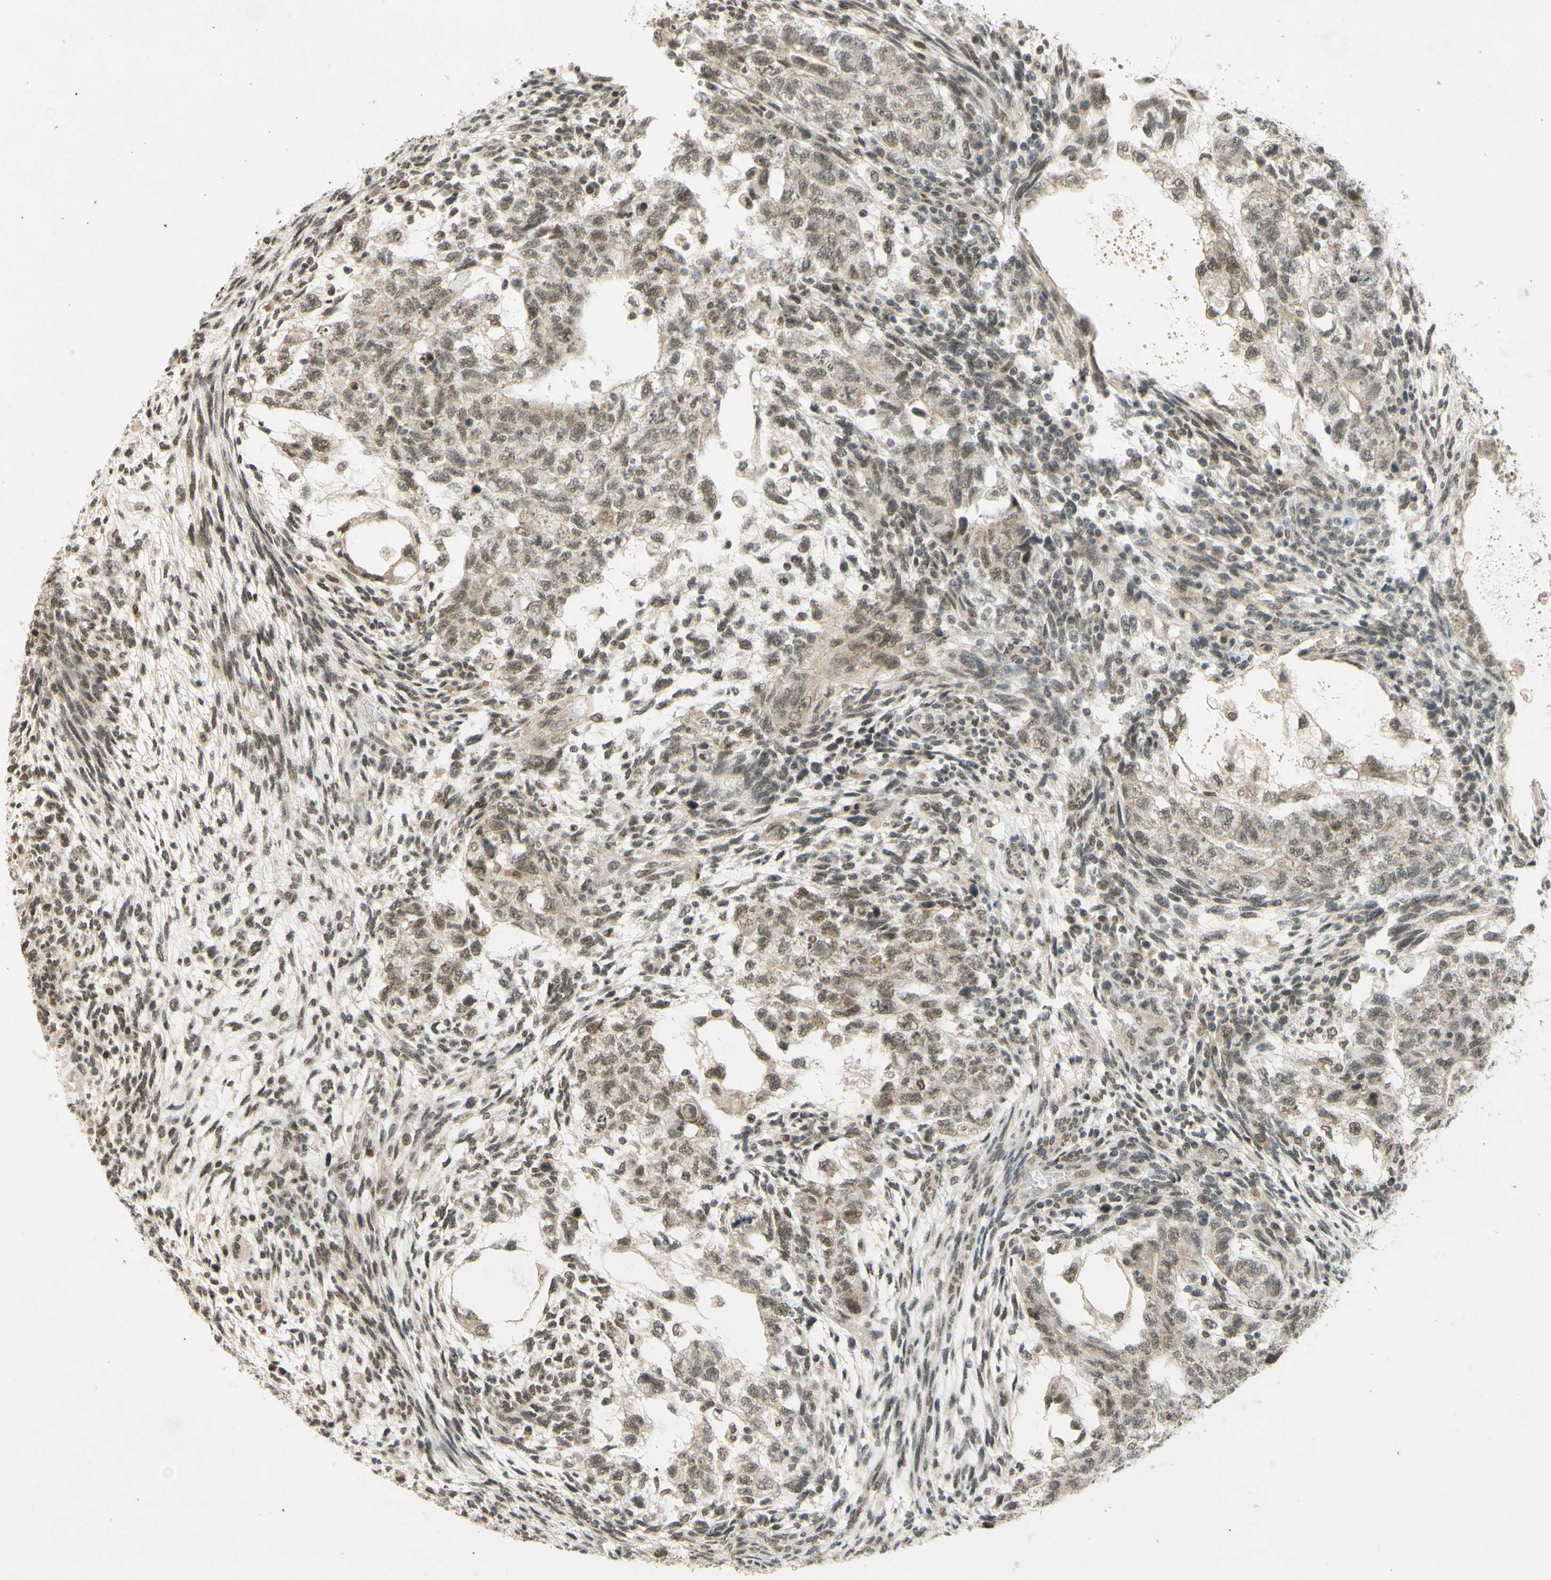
{"staining": {"intensity": "weak", "quantity": ">75%", "location": "nuclear"}, "tissue": "testis cancer", "cell_type": "Tumor cells", "image_type": "cancer", "snomed": [{"axis": "morphology", "description": "Normal tissue, NOS"}, {"axis": "morphology", "description": "Carcinoma, Embryonal, NOS"}, {"axis": "topography", "description": "Testis"}], "caption": "Testis embryonal carcinoma tissue displays weak nuclear expression in about >75% of tumor cells", "gene": "SMARCB1", "patient": {"sex": "male", "age": 36}}